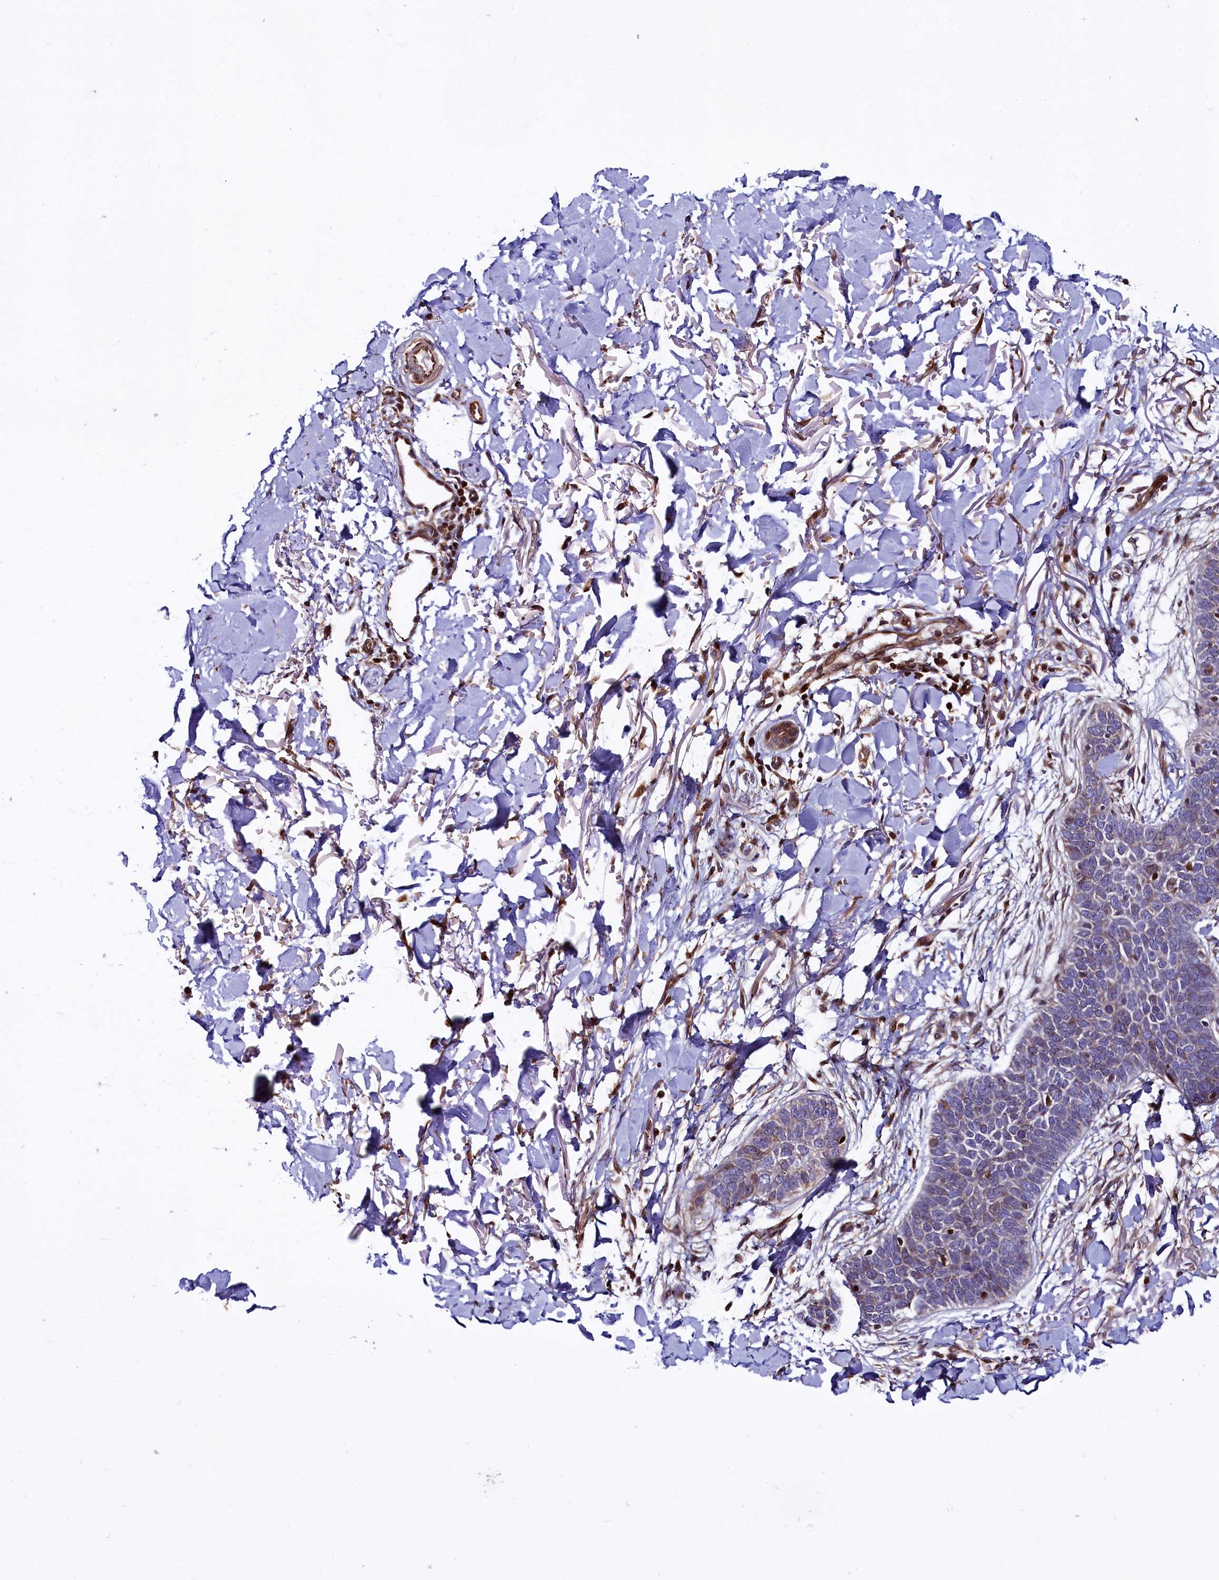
{"staining": {"intensity": "weak", "quantity": "<25%", "location": "cytoplasmic/membranous,nuclear"}, "tissue": "skin cancer", "cell_type": "Tumor cells", "image_type": "cancer", "snomed": [{"axis": "morphology", "description": "Basal cell carcinoma"}, {"axis": "topography", "description": "Skin"}], "caption": "A micrograph of basal cell carcinoma (skin) stained for a protein demonstrates no brown staining in tumor cells. (DAB (3,3'-diaminobenzidine) immunohistochemistry visualized using brightfield microscopy, high magnification).", "gene": "TGDS", "patient": {"sex": "male", "age": 85}}